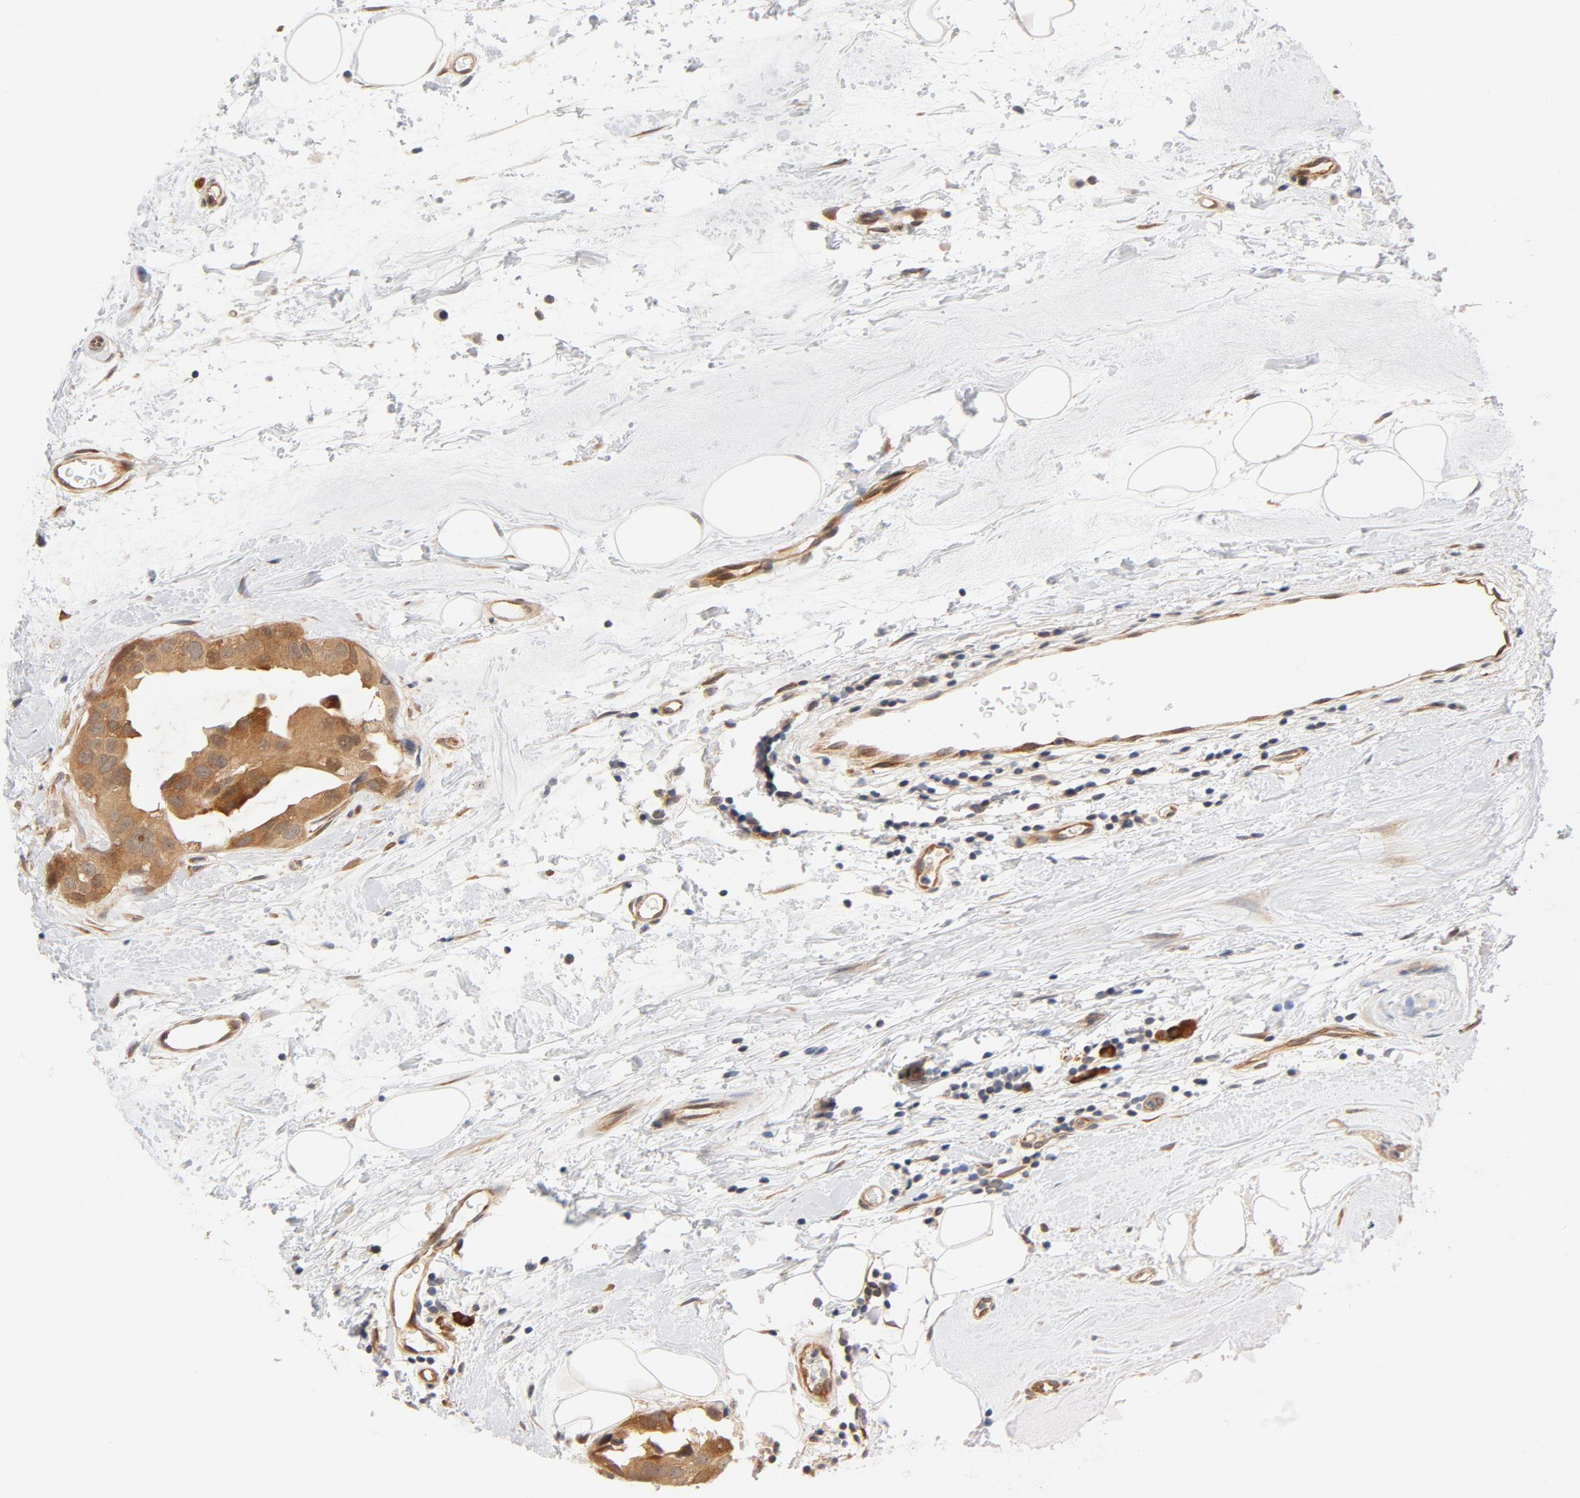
{"staining": {"intensity": "moderate", "quantity": ">75%", "location": "cytoplasmic/membranous"}, "tissue": "breast cancer", "cell_type": "Tumor cells", "image_type": "cancer", "snomed": [{"axis": "morphology", "description": "Duct carcinoma"}, {"axis": "topography", "description": "Breast"}], "caption": "An image of breast infiltrating ductal carcinoma stained for a protein displays moderate cytoplasmic/membranous brown staining in tumor cells.", "gene": "EIF4E", "patient": {"sex": "female", "age": 40}}